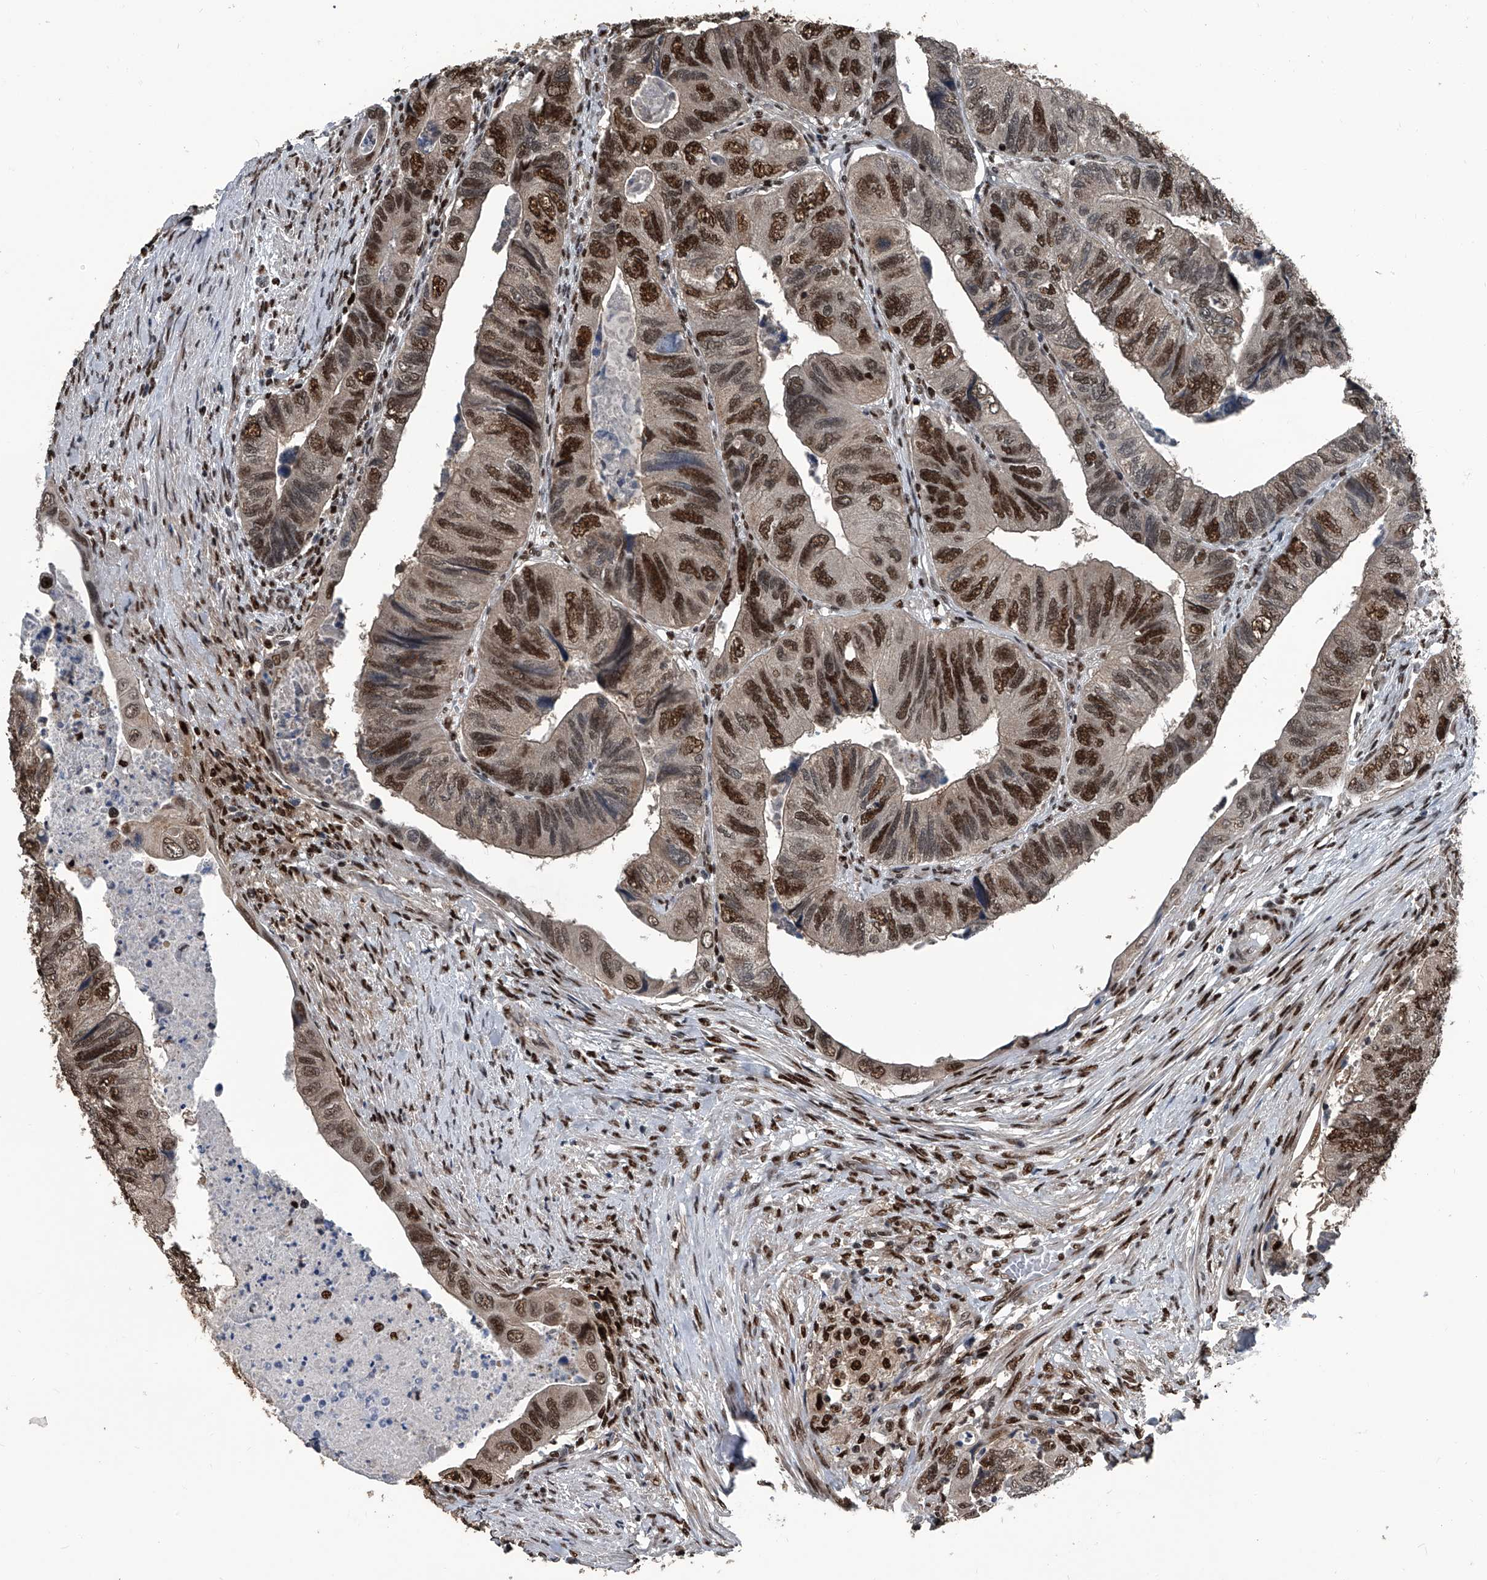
{"staining": {"intensity": "strong", "quantity": ">75%", "location": "nuclear"}, "tissue": "colorectal cancer", "cell_type": "Tumor cells", "image_type": "cancer", "snomed": [{"axis": "morphology", "description": "Adenocarcinoma, NOS"}, {"axis": "topography", "description": "Rectum"}], "caption": "Colorectal adenocarcinoma was stained to show a protein in brown. There is high levels of strong nuclear expression in approximately >75% of tumor cells. (DAB (3,3'-diaminobenzidine) IHC, brown staining for protein, blue staining for nuclei).", "gene": "FKBP5", "patient": {"sex": "male", "age": 63}}